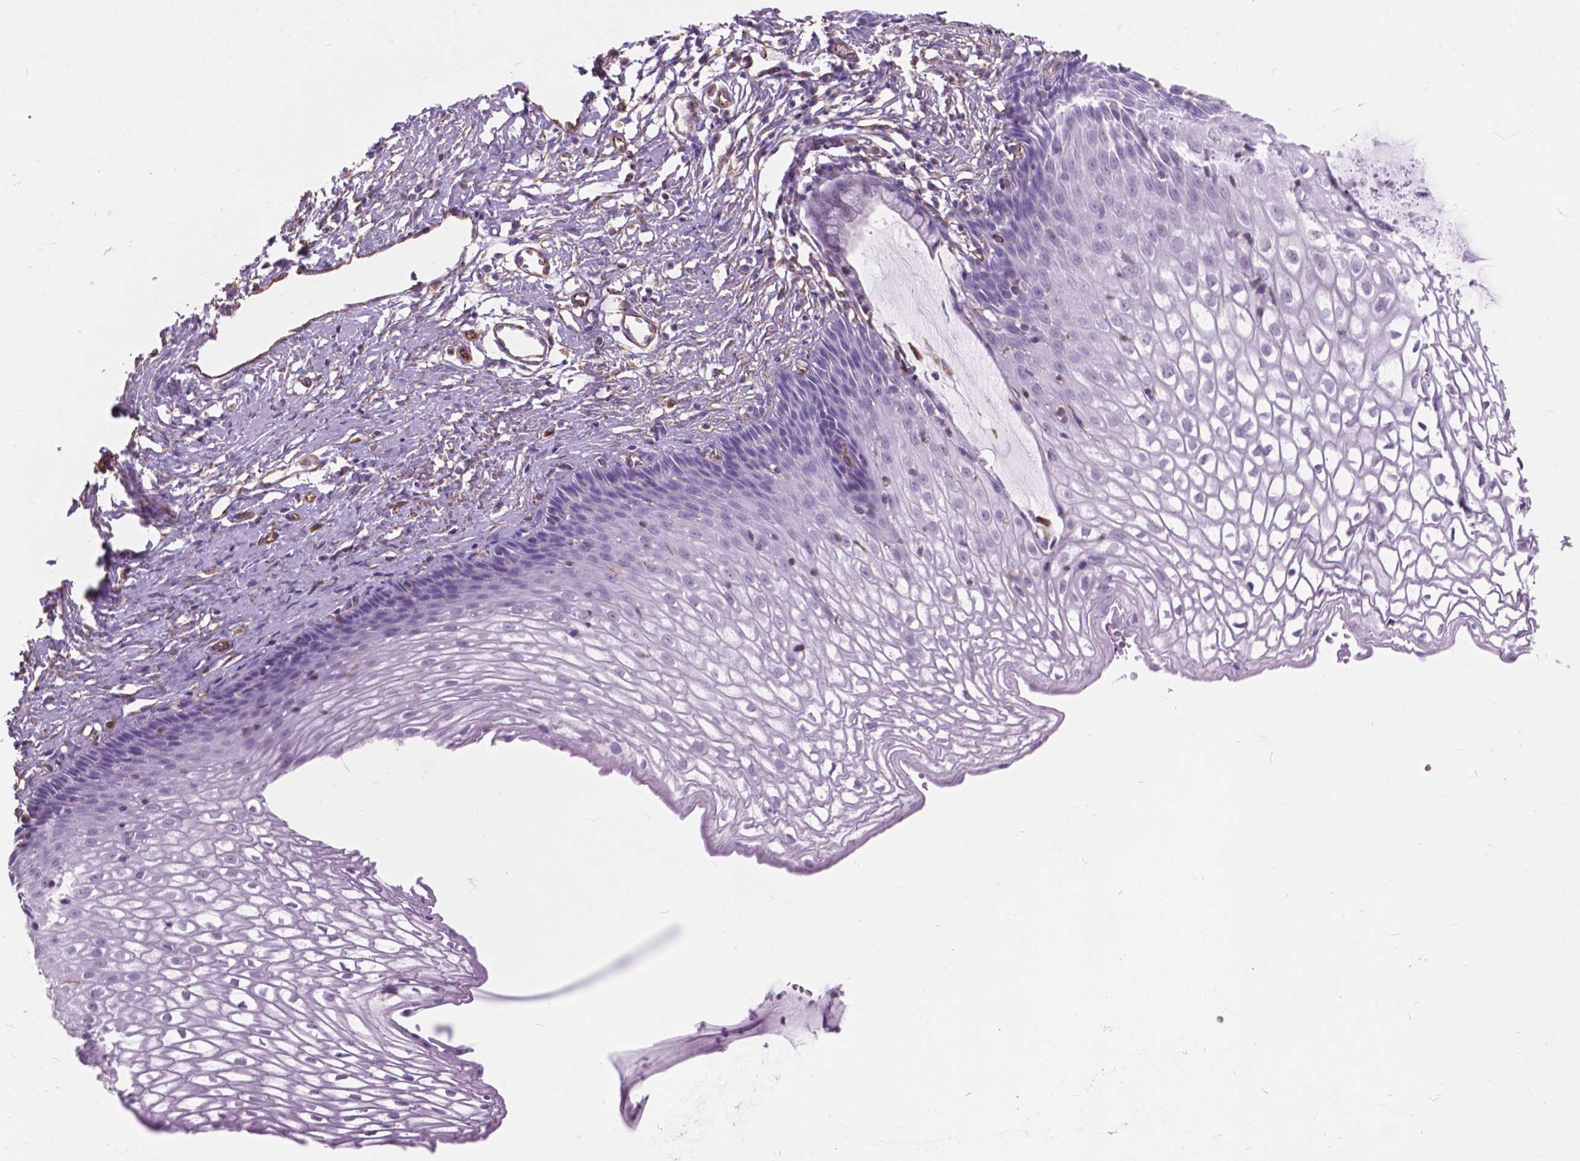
{"staining": {"intensity": "negative", "quantity": "none", "location": "none"}, "tissue": "cervix", "cell_type": "Glandular cells", "image_type": "normal", "snomed": [{"axis": "morphology", "description": "Normal tissue, NOS"}, {"axis": "topography", "description": "Cervix"}], "caption": "An IHC micrograph of benign cervix is shown. There is no staining in glandular cells of cervix. (DAB (3,3'-diaminobenzidine) immunohistochemistry with hematoxylin counter stain).", "gene": "AMOT", "patient": {"sex": "female", "age": 40}}